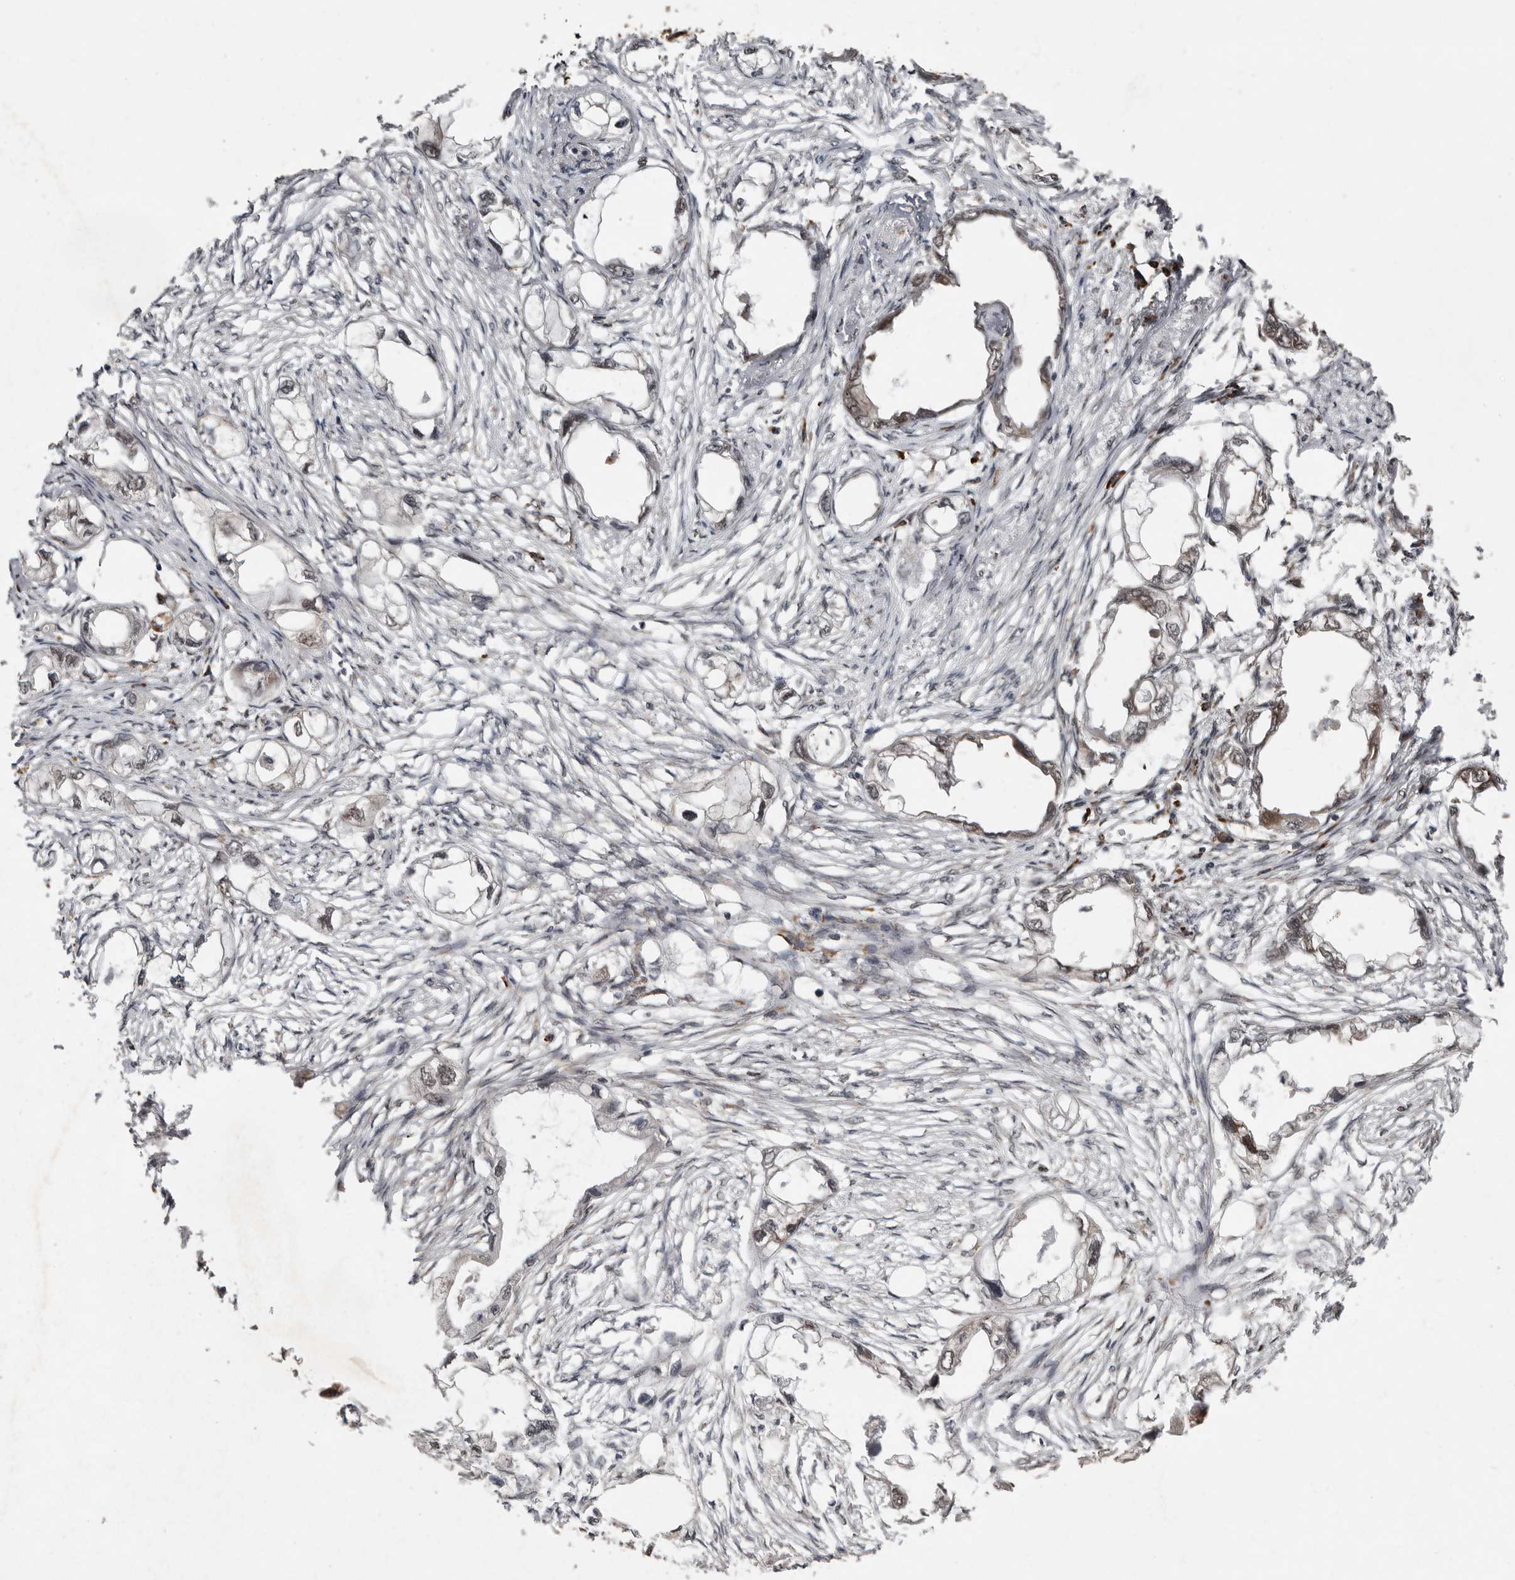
{"staining": {"intensity": "weak", "quantity": ">75%", "location": "nuclear"}, "tissue": "endometrial cancer", "cell_type": "Tumor cells", "image_type": "cancer", "snomed": [{"axis": "morphology", "description": "Adenocarcinoma, NOS"}, {"axis": "morphology", "description": "Adenocarcinoma, metastatic, NOS"}, {"axis": "topography", "description": "Adipose tissue"}, {"axis": "topography", "description": "Endometrium"}], "caption": "The image reveals immunohistochemical staining of endometrial adenocarcinoma. There is weak nuclear staining is identified in about >75% of tumor cells.", "gene": "LRGUK", "patient": {"sex": "female", "age": 67}}